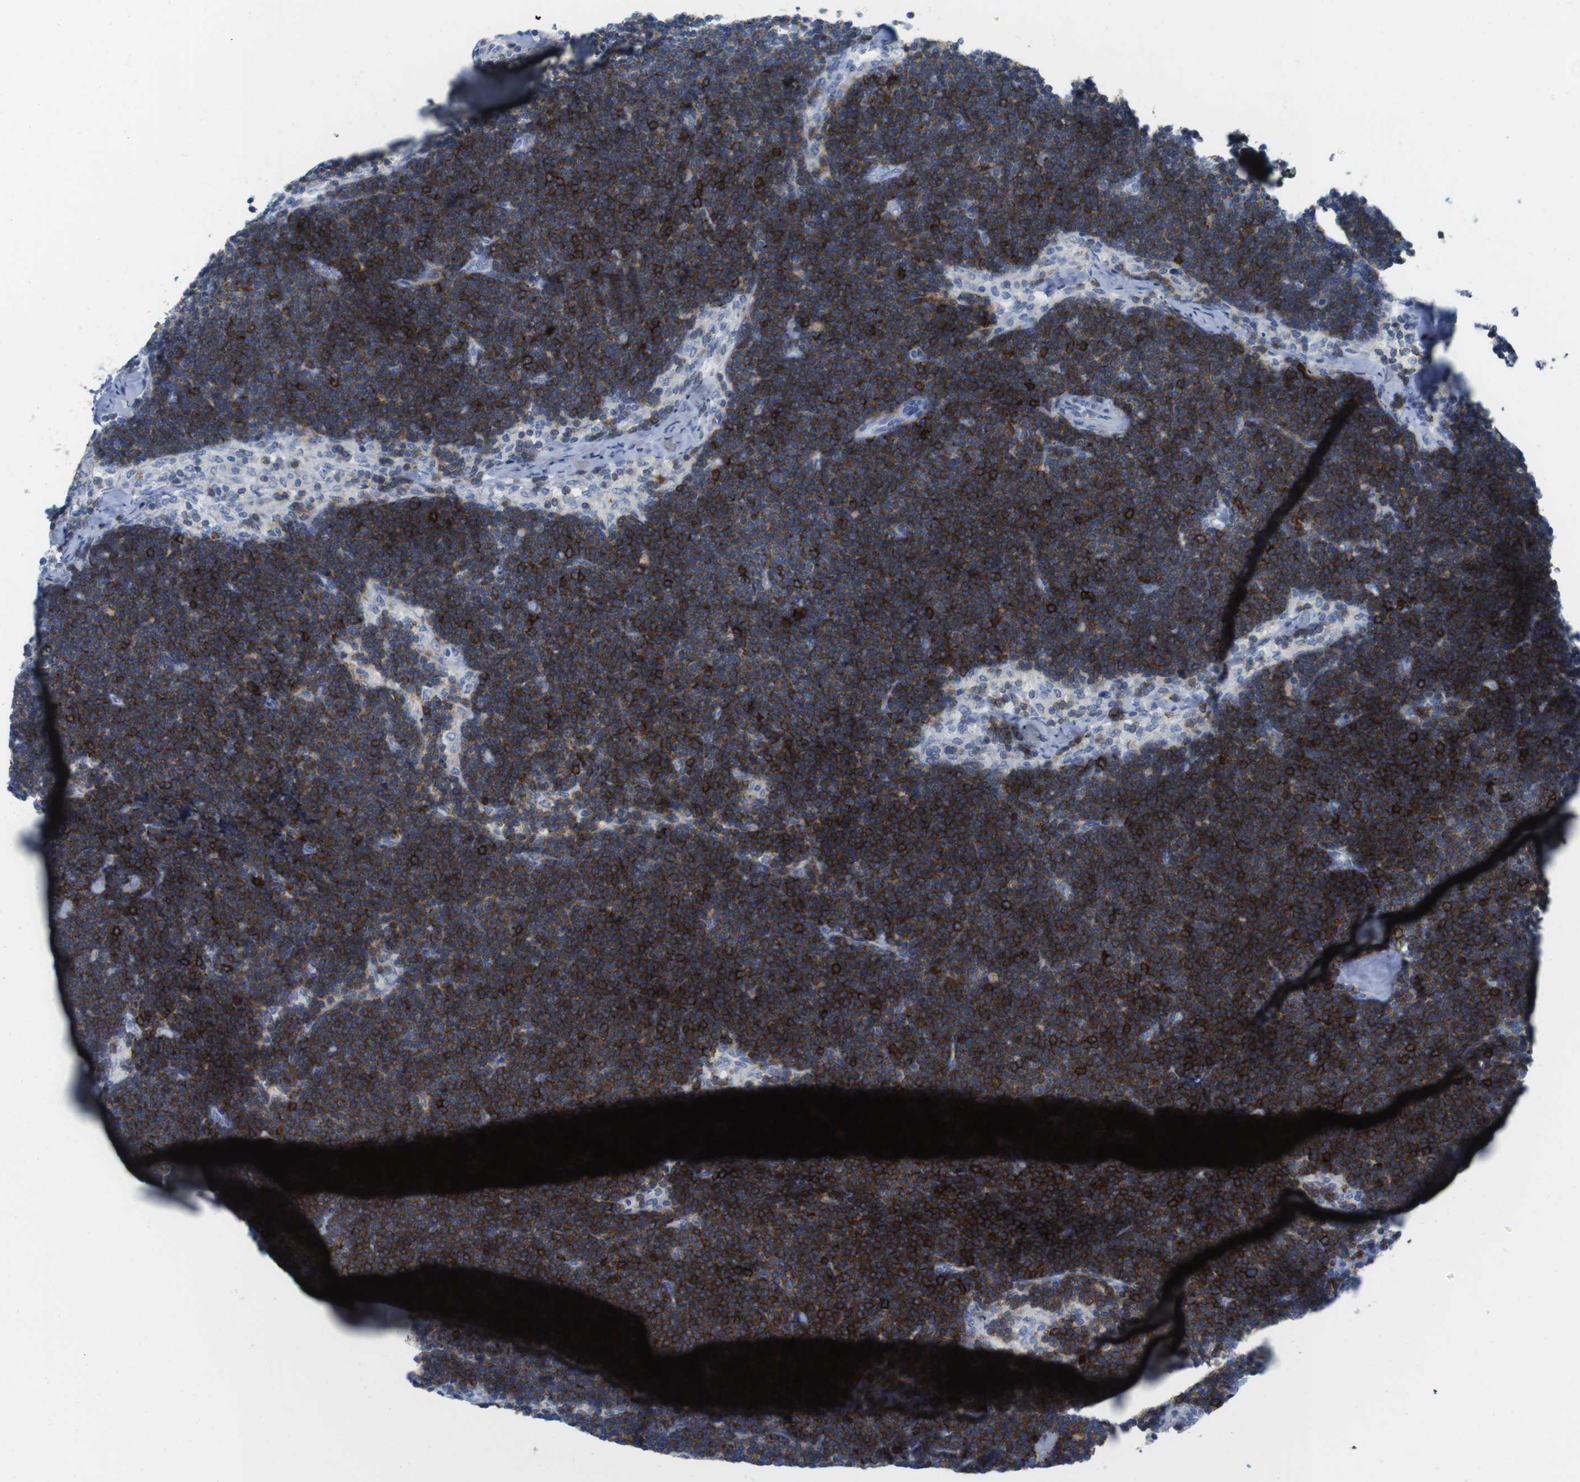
{"staining": {"intensity": "moderate", "quantity": "<25%", "location": "cytoplasmic/membranous"}, "tissue": "lymph node", "cell_type": "Germinal center cells", "image_type": "normal", "snomed": [{"axis": "morphology", "description": "Normal tissue, NOS"}, {"axis": "topography", "description": "Lymph node"}], "caption": "Normal lymph node demonstrates moderate cytoplasmic/membranous staining in approximately <25% of germinal center cells, visualized by immunohistochemistry. (DAB (3,3'-diaminobenzidine) IHC, brown staining for protein, blue staining for nuclei).", "gene": "CD5", "patient": {"sex": "male", "age": 63}}